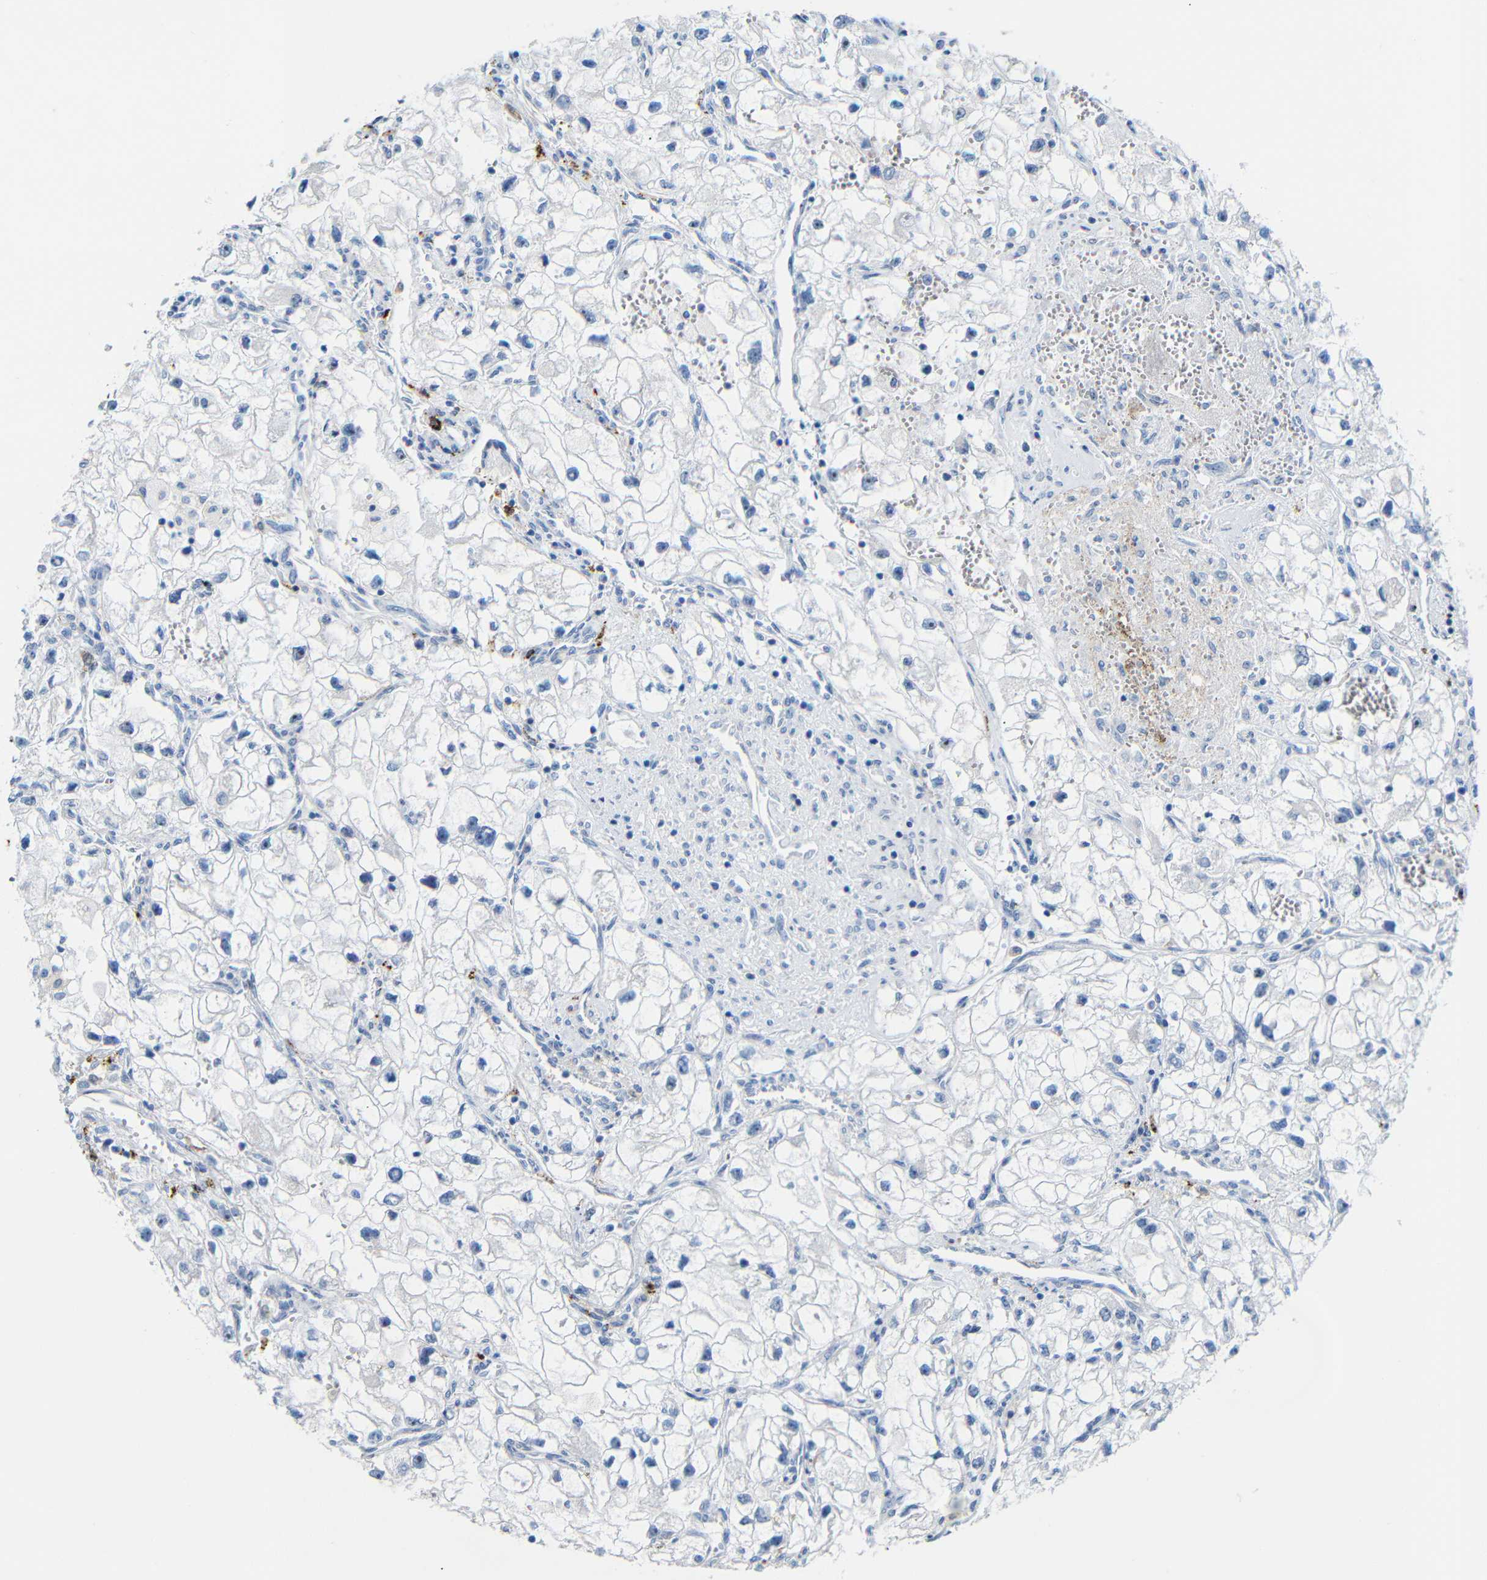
{"staining": {"intensity": "moderate", "quantity": "25%-75%", "location": "nuclear"}, "tissue": "renal cancer", "cell_type": "Tumor cells", "image_type": "cancer", "snomed": [{"axis": "morphology", "description": "Adenocarcinoma, NOS"}, {"axis": "topography", "description": "Kidney"}], "caption": "Immunohistochemical staining of human renal adenocarcinoma reveals medium levels of moderate nuclear protein expression in about 25%-75% of tumor cells. (DAB IHC, brown staining for protein, blue staining for nuclei).", "gene": "C1orf210", "patient": {"sex": "female", "age": 70}}